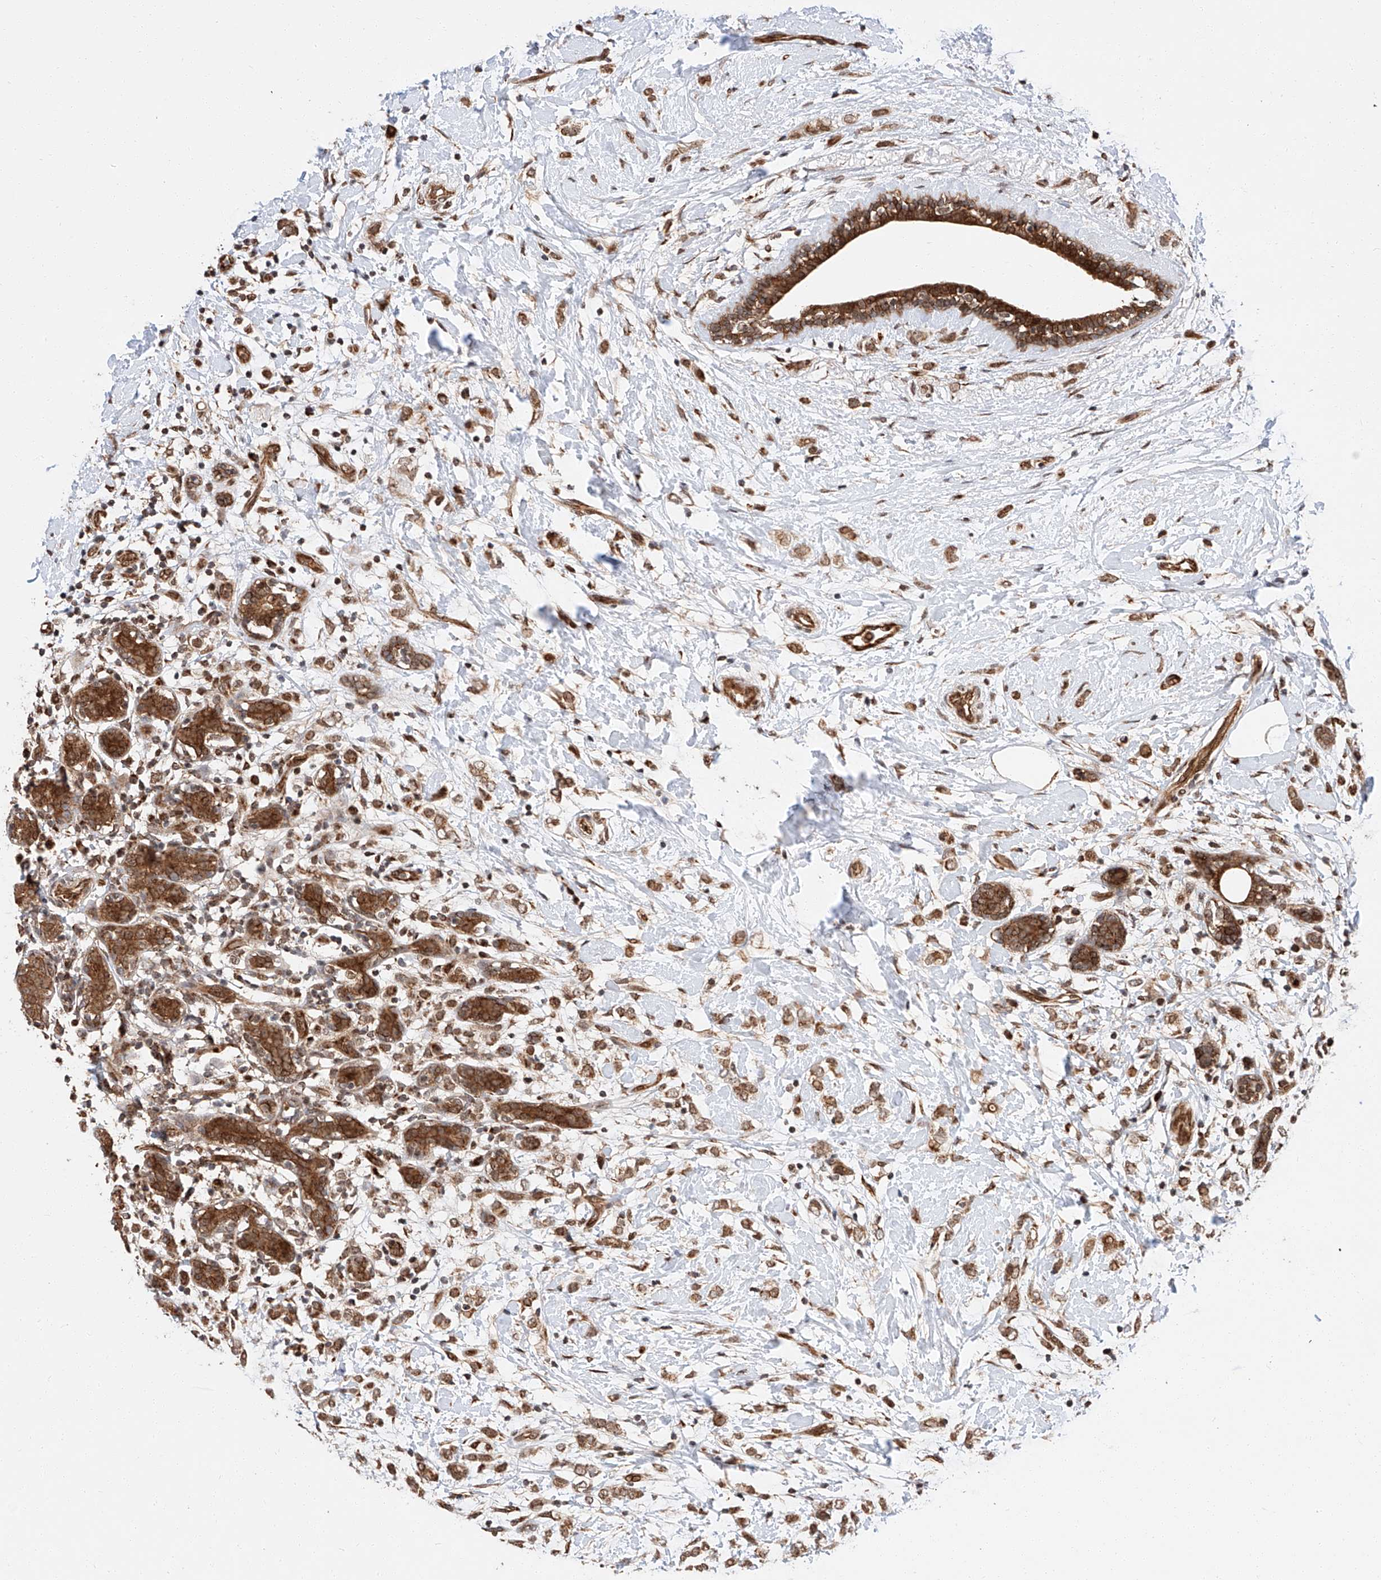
{"staining": {"intensity": "moderate", "quantity": ">75%", "location": "cytoplasmic/membranous"}, "tissue": "breast cancer", "cell_type": "Tumor cells", "image_type": "cancer", "snomed": [{"axis": "morphology", "description": "Normal tissue, NOS"}, {"axis": "morphology", "description": "Lobular carcinoma"}, {"axis": "topography", "description": "Breast"}], "caption": "This photomicrograph reveals breast cancer stained with immunohistochemistry (IHC) to label a protein in brown. The cytoplasmic/membranous of tumor cells show moderate positivity for the protein. Nuclei are counter-stained blue.", "gene": "THTPA", "patient": {"sex": "female", "age": 47}}